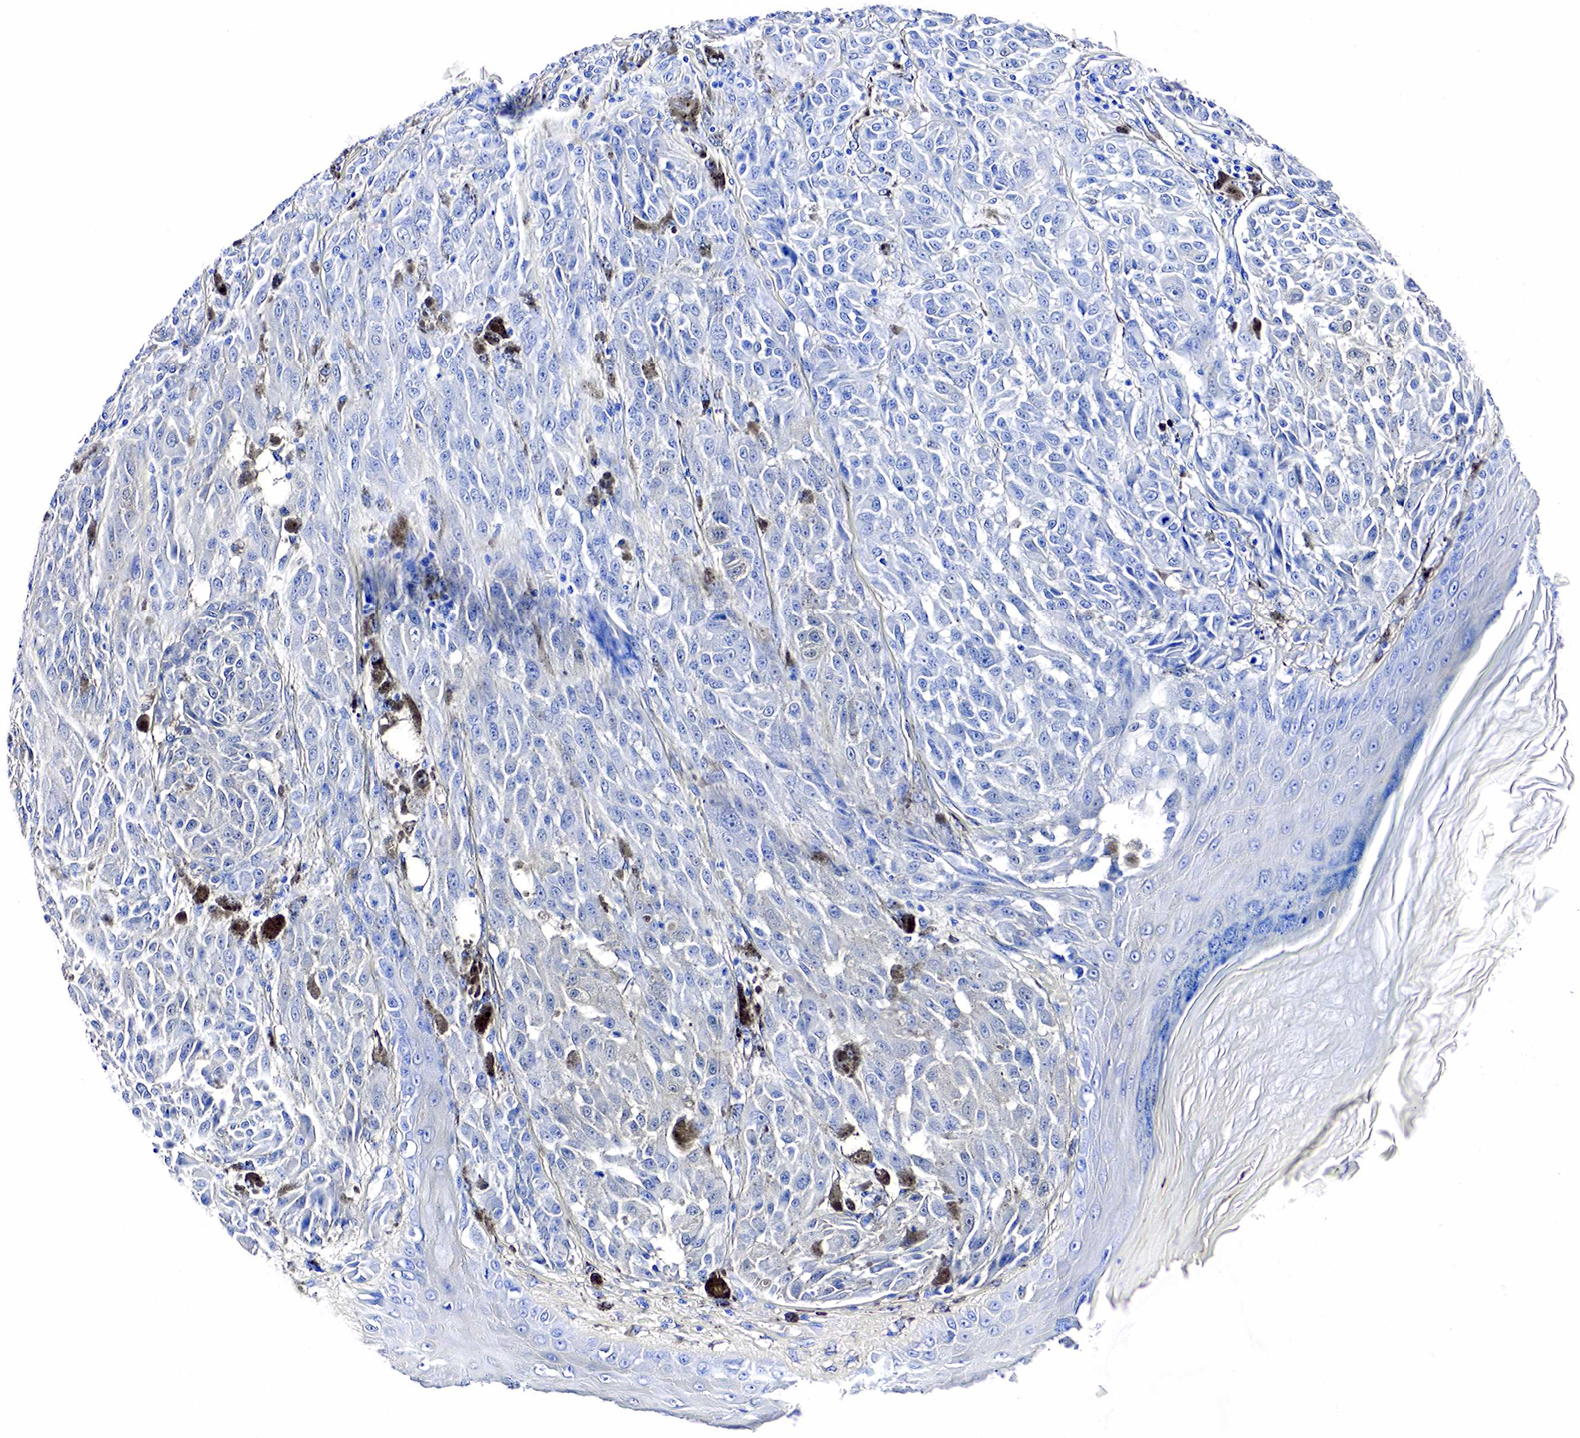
{"staining": {"intensity": "negative", "quantity": "none", "location": "none"}, "tissue": "melanoma", "cell_type": "Tumor cells", "image_type": "cancer", "snomed": [{"axis": "morphology", "description": "Malignant melanoma, NOS"}, {"axis": "topography", "description": "Skin"}], "caption": "Melanoma was stained to show a protein in brown. There is no significant positivity in tumor cells. (Stains: DAB immunohistochemistry with hematoxylin counter stain, Microscopy: brightfield microscopy at high magnification).", "gene": "ACP3", "patient": {"sex": "male", "age": 44}}